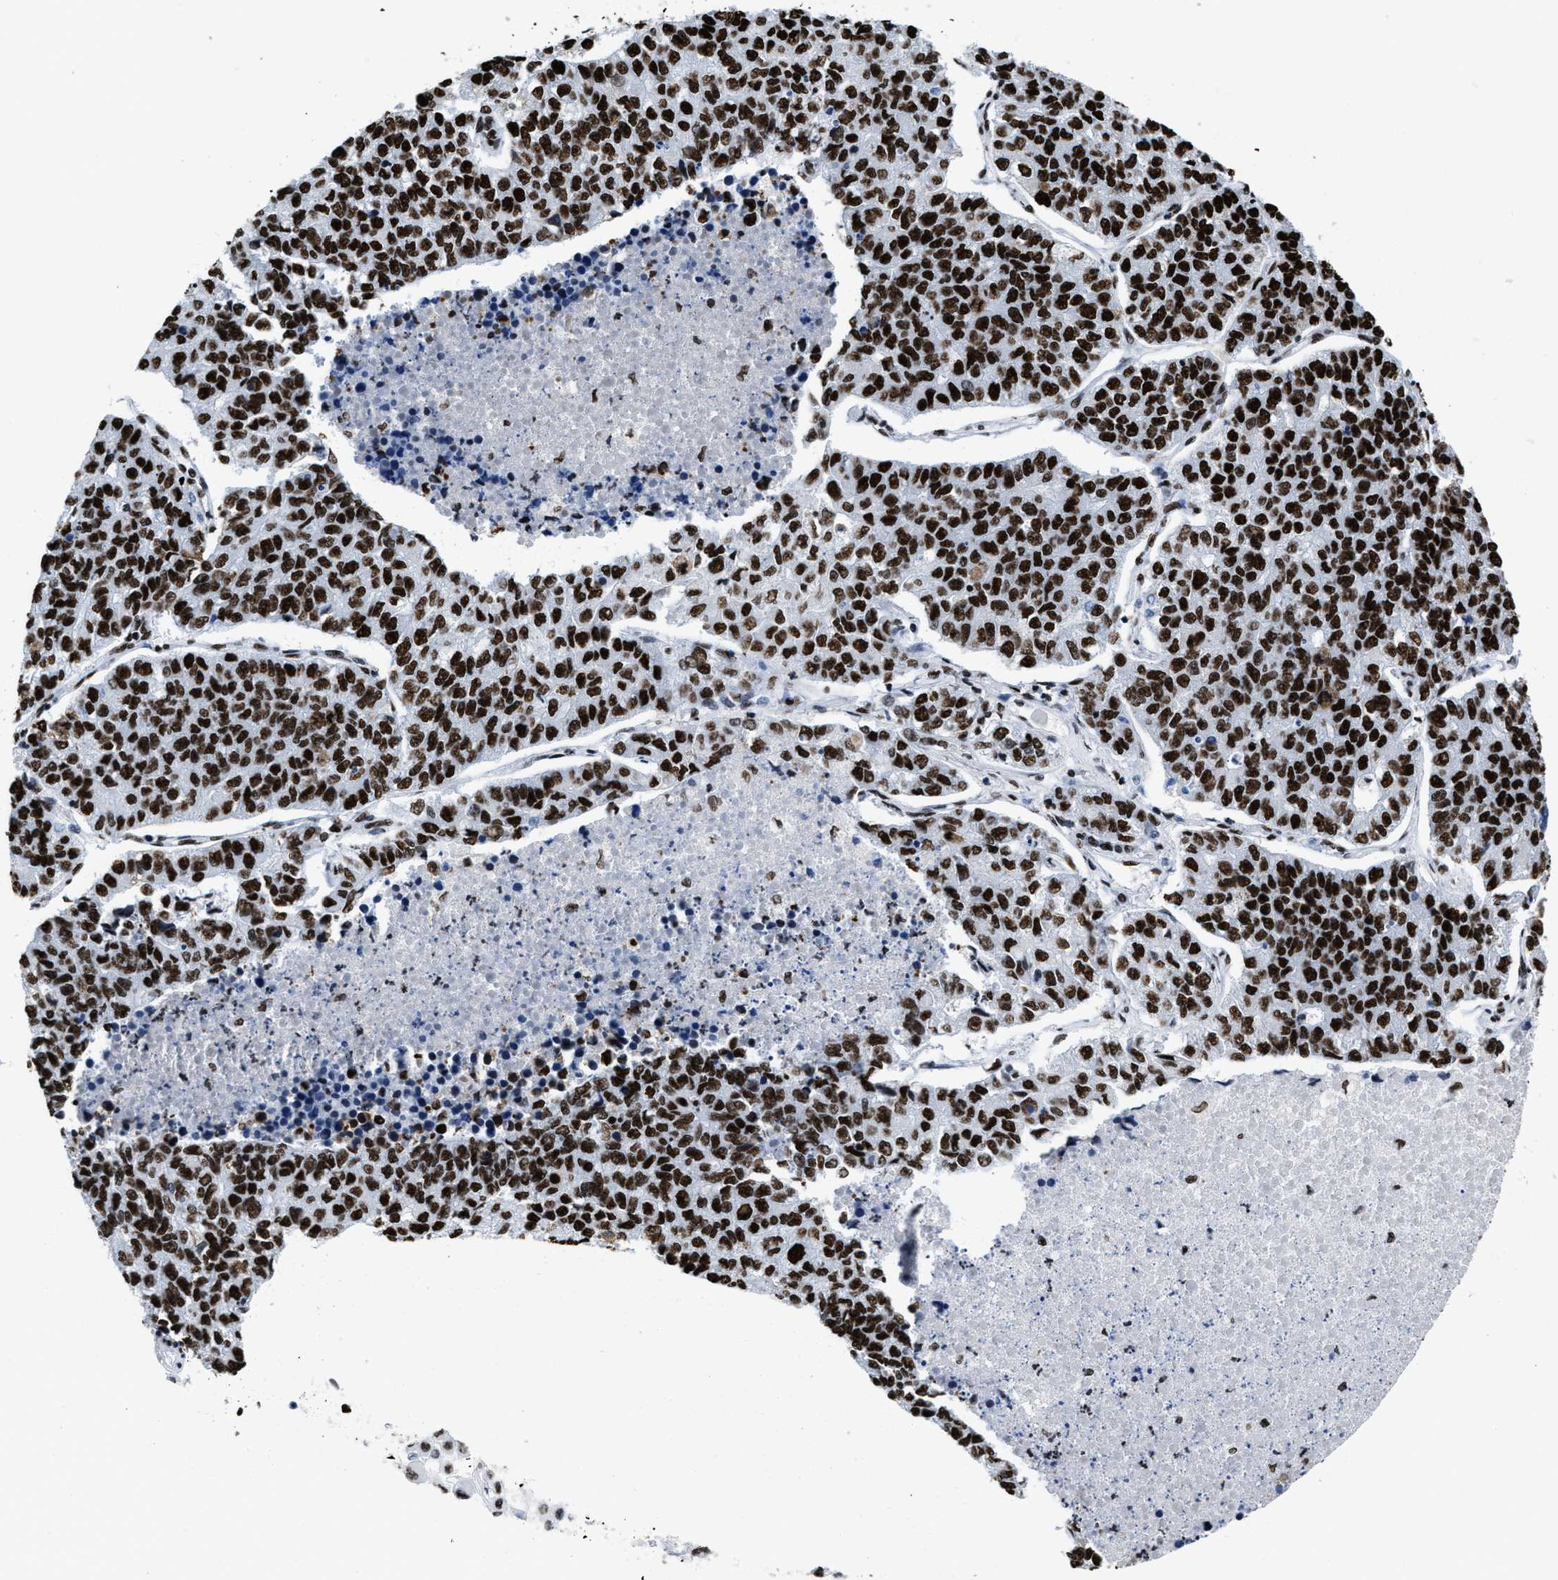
{"staining": {"intensity": "strong", "quantity": ">75%", "location": "nuclear"}, "tissue": "lung cancer", "cell_type": "Tumor cells", "image_type": "cancer", "snomed": [{"axis": "morphology", "description": "Adenocarcinoma, NOS"}, {"axis": "topography", "description": "Lung"}], "caption": "DAB (3,3'-diaminobenzidine) immunohistochemical staining of human lung adenocarcinoma reveals strong nuclear protein staining in approximately >75% of tumor cells. Ihc stains the protein of interest in brown and the nuclei are stained blue.", "gene": "SMARCC2", "patient": {"sex": "male", "age": 49}}